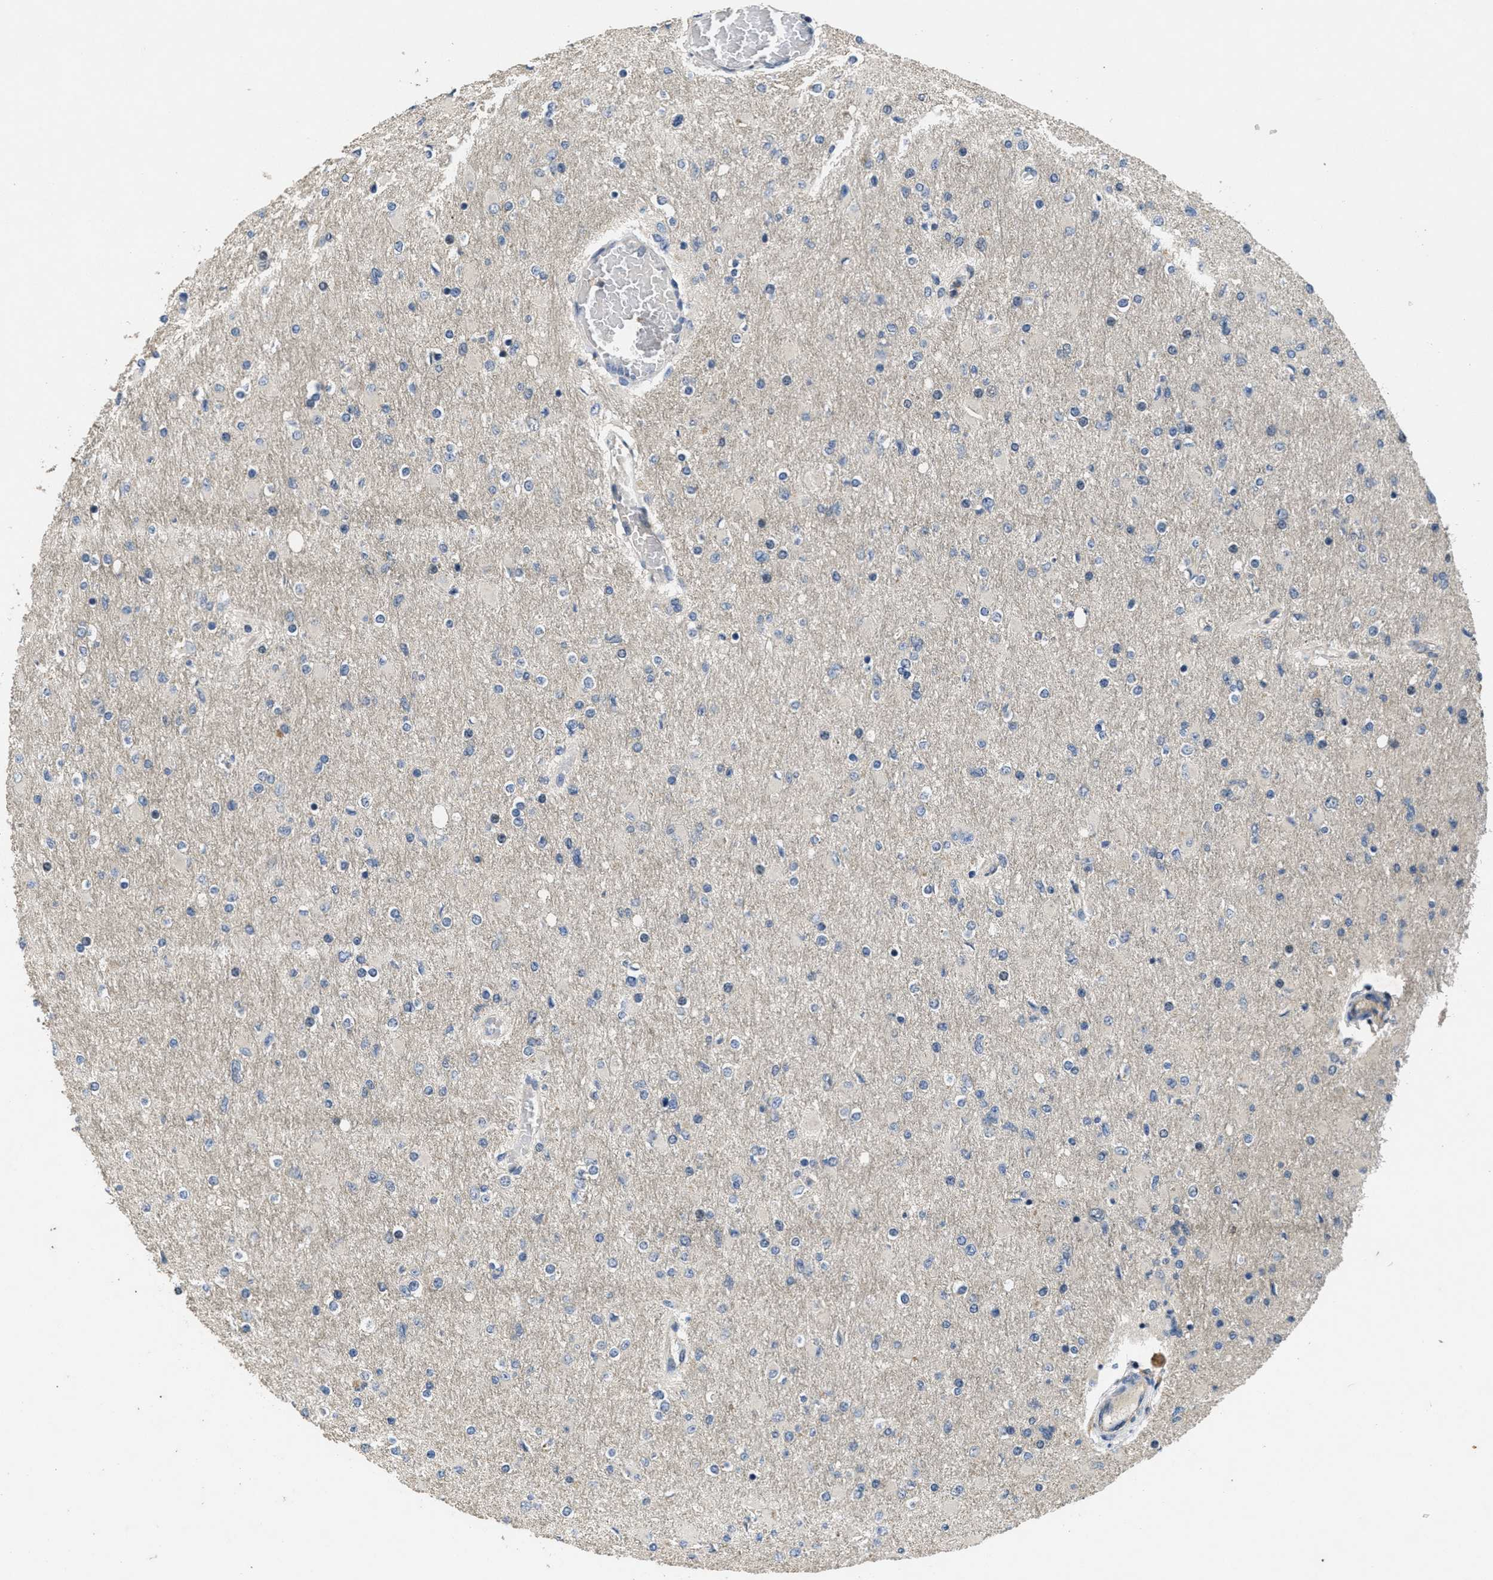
{"staining": {"intensity": "negative", "quantity": "none", "location": "none"}, "tissue": "glioma", "cell_type": "Tumor cells", "image_type": "cancer", "snomed": [{"axis": "morphology", "description": "Glioma, malignant, High grade"}, {"axis": "topography", "description": "Cerebral cortex"}], "caption": "IHC image of neoplastic tissue: glioma stained with DAB (3,3'-diaminobenzidine) demonstrates no significant protein staining in tumor cells. (Stains: DAB immunohistochemistry with hematoxylin counter stain, Microscopy: brightfield microscopy at high magnification).", "gene": "PAPOLG", "patient": {"sex": "female", "age": 36}}